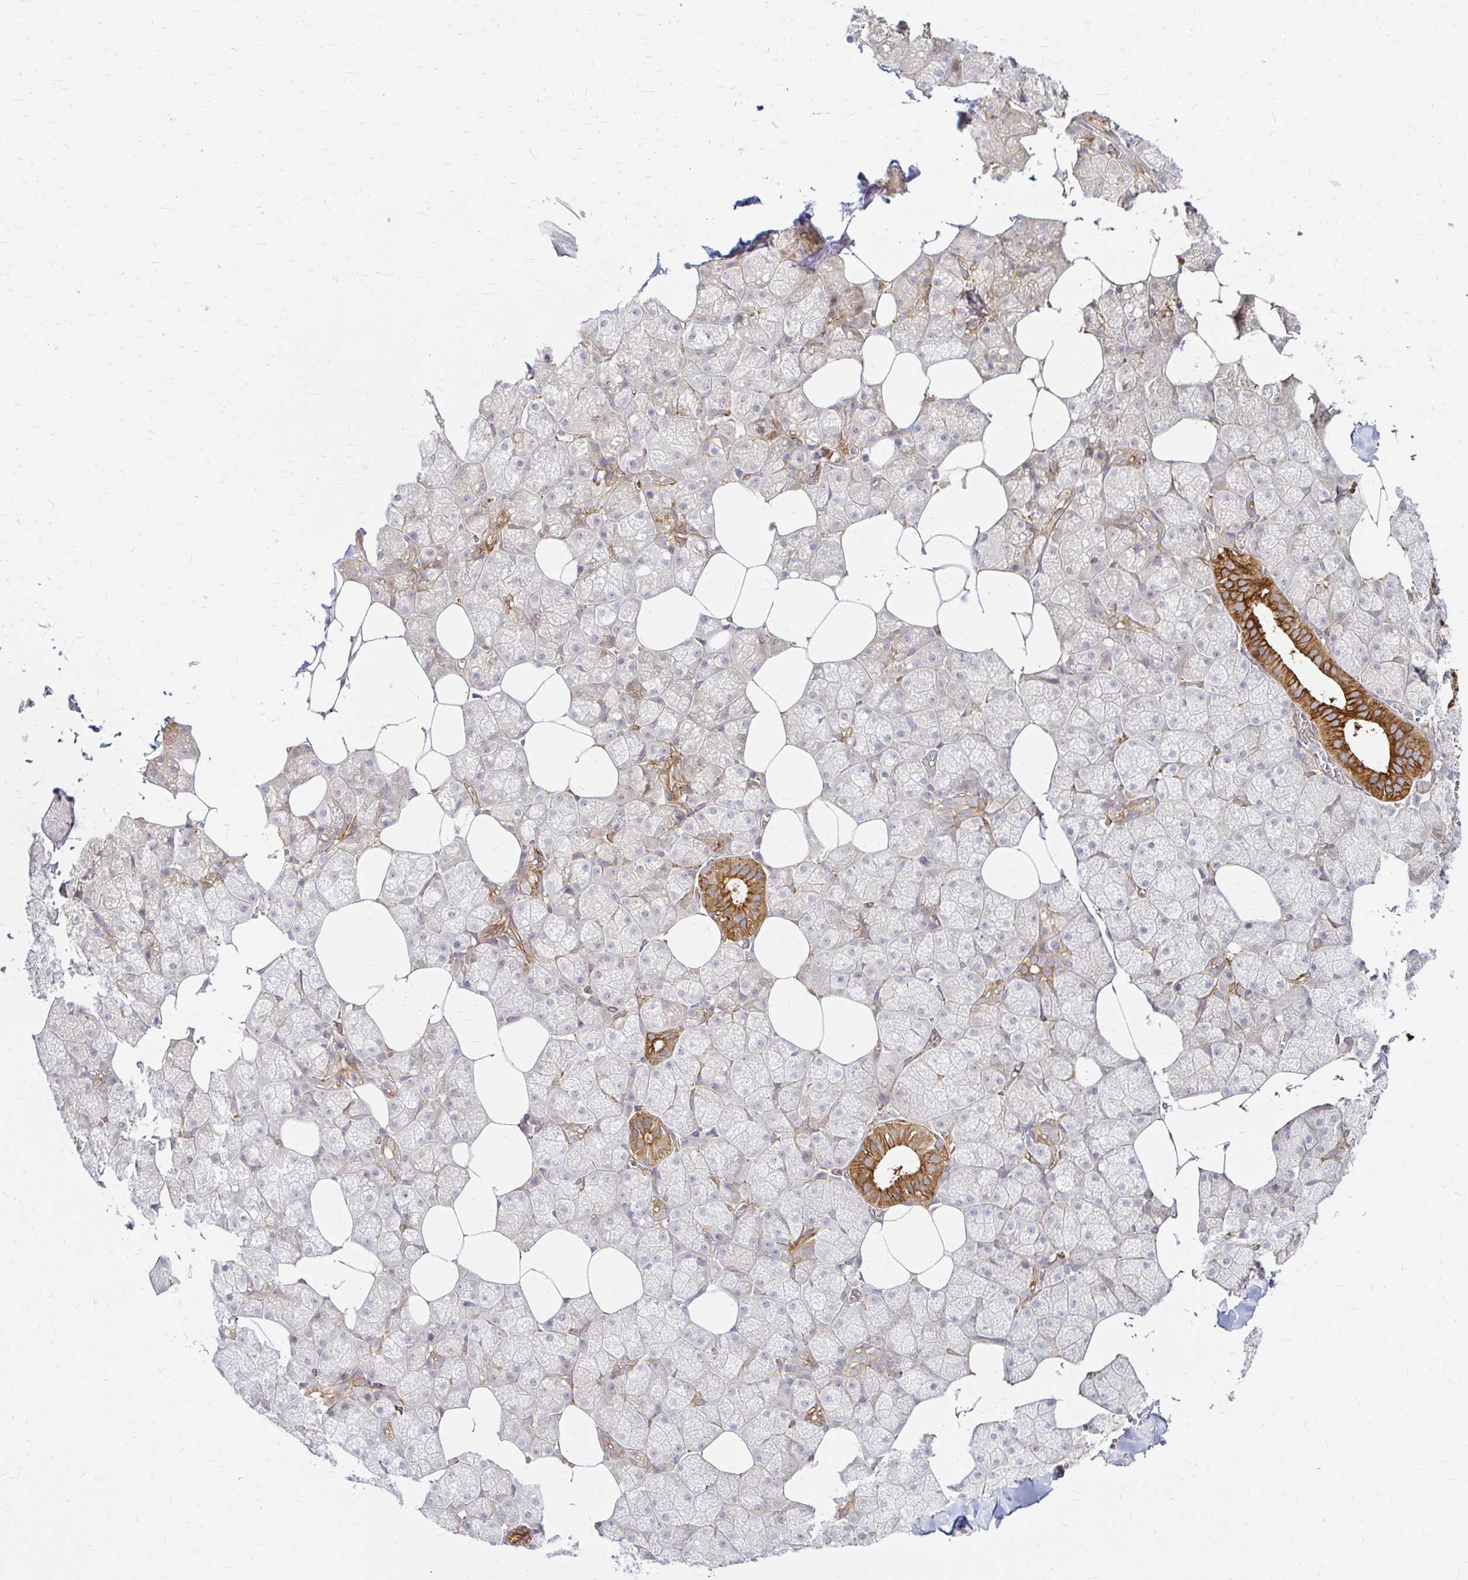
{"staining": {"intensity": "strong", "quantity": "<25%", "location": "cytoplasmic/membranous"}, "tissue": "salivary gland", "cell_type": "Glandular cells", "image_type": "normal", "snomed": [{"axis": "morphology", "description": "Normal tissue, NOS"}, {"axis": "topography", "description": "Salivary gland"}, {"axis": "topography", "description": "Peripheral nerve tissue"}], "caption": "DAB (3,3'-diaminobenzidine) immunohistochemical staining of normal salivary gland demonstrates strong cytoplasmic/membranous protein expression in about <25% of glandular cells.", "gene": "CAST", "patient": {"sex": "male", "age": 38}}